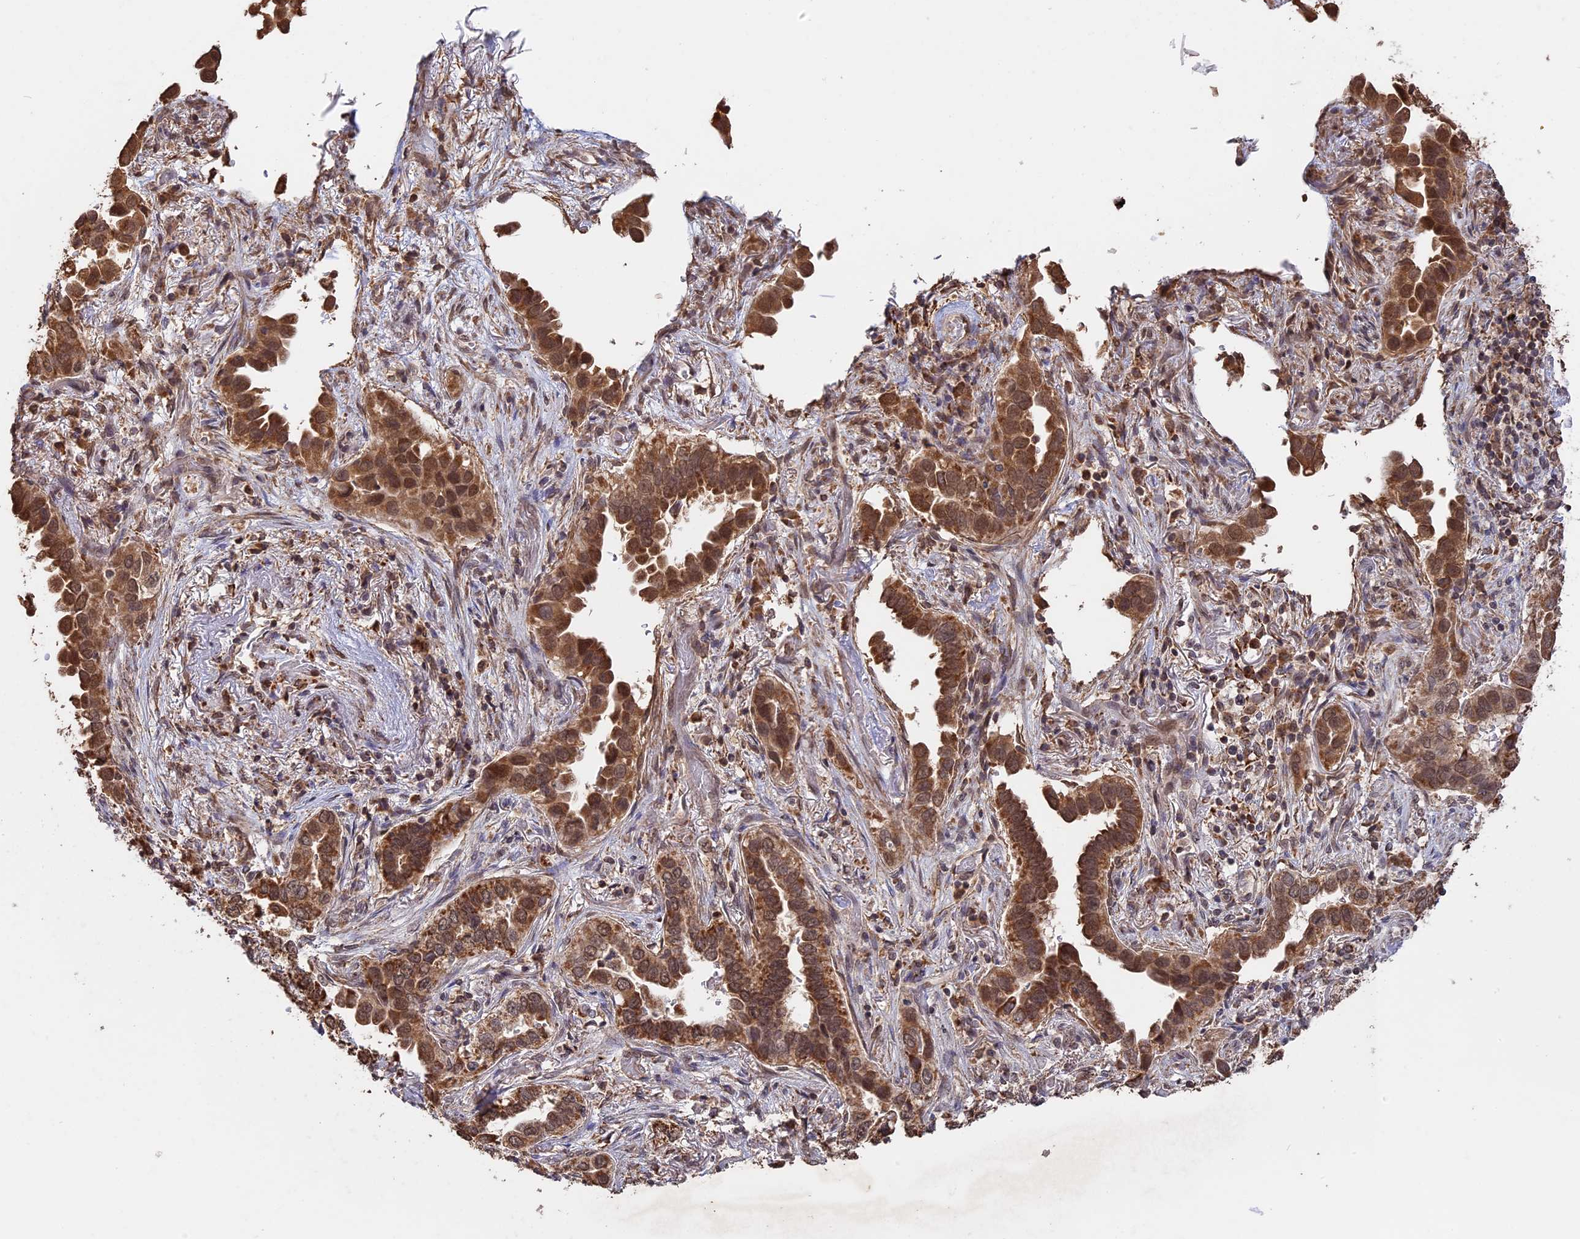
{"staining": {"intensity": "moderate", "quantity": ">75%", "location": "cytoplasmic/membranous,nuclear"}, "tissue": "lung cancer", "cell_type": "Tumor cells", "image_type": "cancer", "snomed": [{"axis": "morphology", "description": "Adenocarcinoma, NOS"}, {"axis": "topography", "description": "Lung"}], "caption": "DAB immunohistochemical staining of lung cancer (adenocarcinoma) displays moderate cytoplasmic/membranous and nuclear protein expression in approximately >75% of tumor cells.", "gene": "FAM210B", "patient": {"sex": "female", "age": 76}}